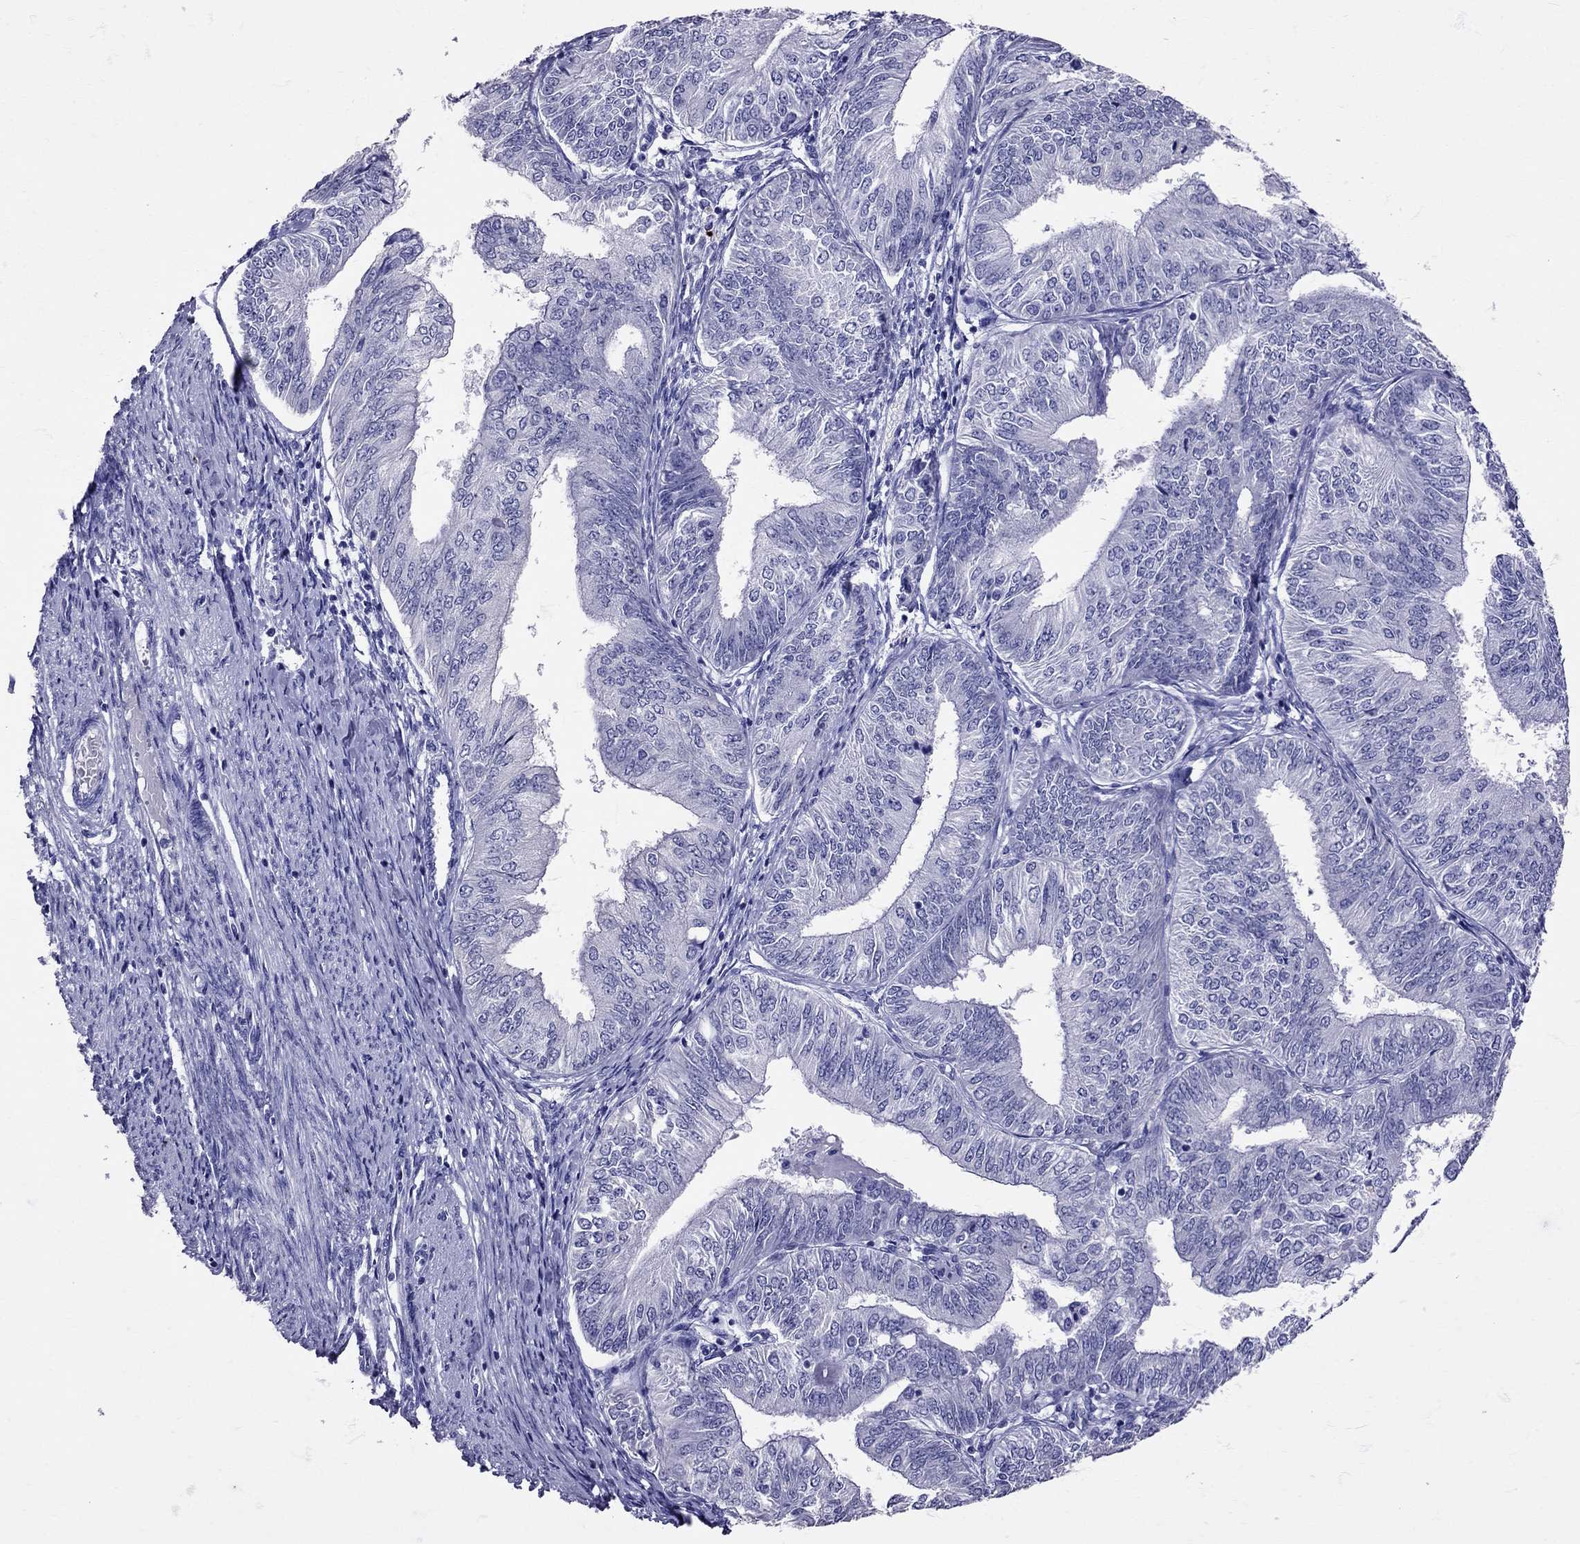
{"staining": {"intensity": "negative", "quantity": "none", "location": "none"}, "tissue": "endometrial cancer", "cell_type": "Tumor cells", "image_type": "cancer", "snomed": [{"axis": "morphology", "description": "Adenocarcinoma, NOS"}, {"axis": "topography", "description": "Endometrium"}], "caption": "Tumor cells are negative for protein expression in human endometrial cancer. The staining was performed using DAB (3,3'-diaminobenzidine) to visualize the protein expression in brown, while the nuclei were stained in blue with hematoxylin (Magnification: 20x).", "gene": "AVP", "patient": {"sex": "female", "age": 58}}